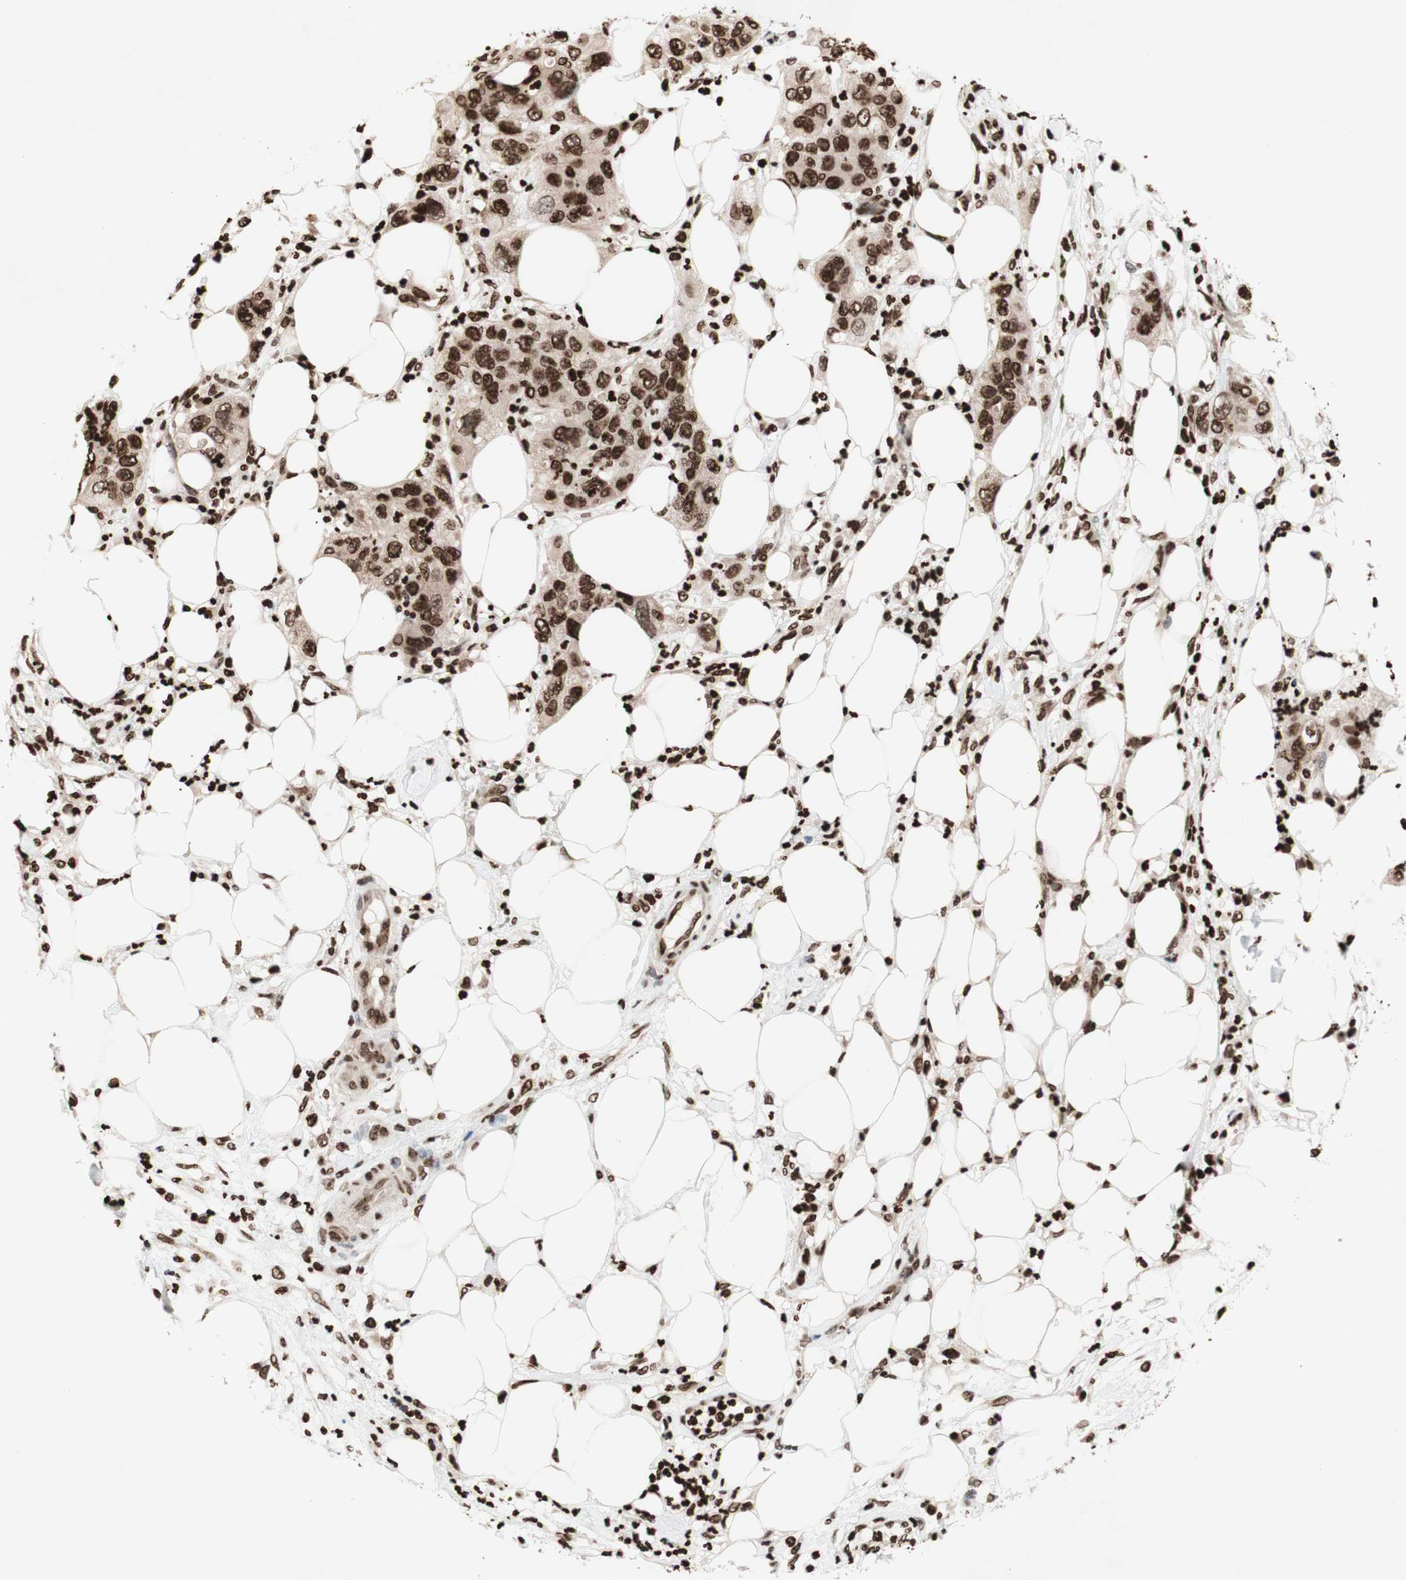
{"staining": {"intensity": "strong", "quantity": ">75%", "location": "nuclear"}, "tissue": "pancreatic cancer", "cell_type": "Tumor cells", "image_type": "cancer", "snomed": [{"axis": "morphology", "description": "Adenocarcinoma, NOS"}, {"axis": "topography", "description": "Pancreas"}], "caption": "The photomicrograph exhibits immunohistochemical staining of pancreatic cancer. There is strong nuclear positivity is identified in approximately >75% of tumor cells. (Brightfield microscopy of DAB IHC at high magnification).", "gene": "NCOA3", "patient": {"sex": "female", "age": 71}}